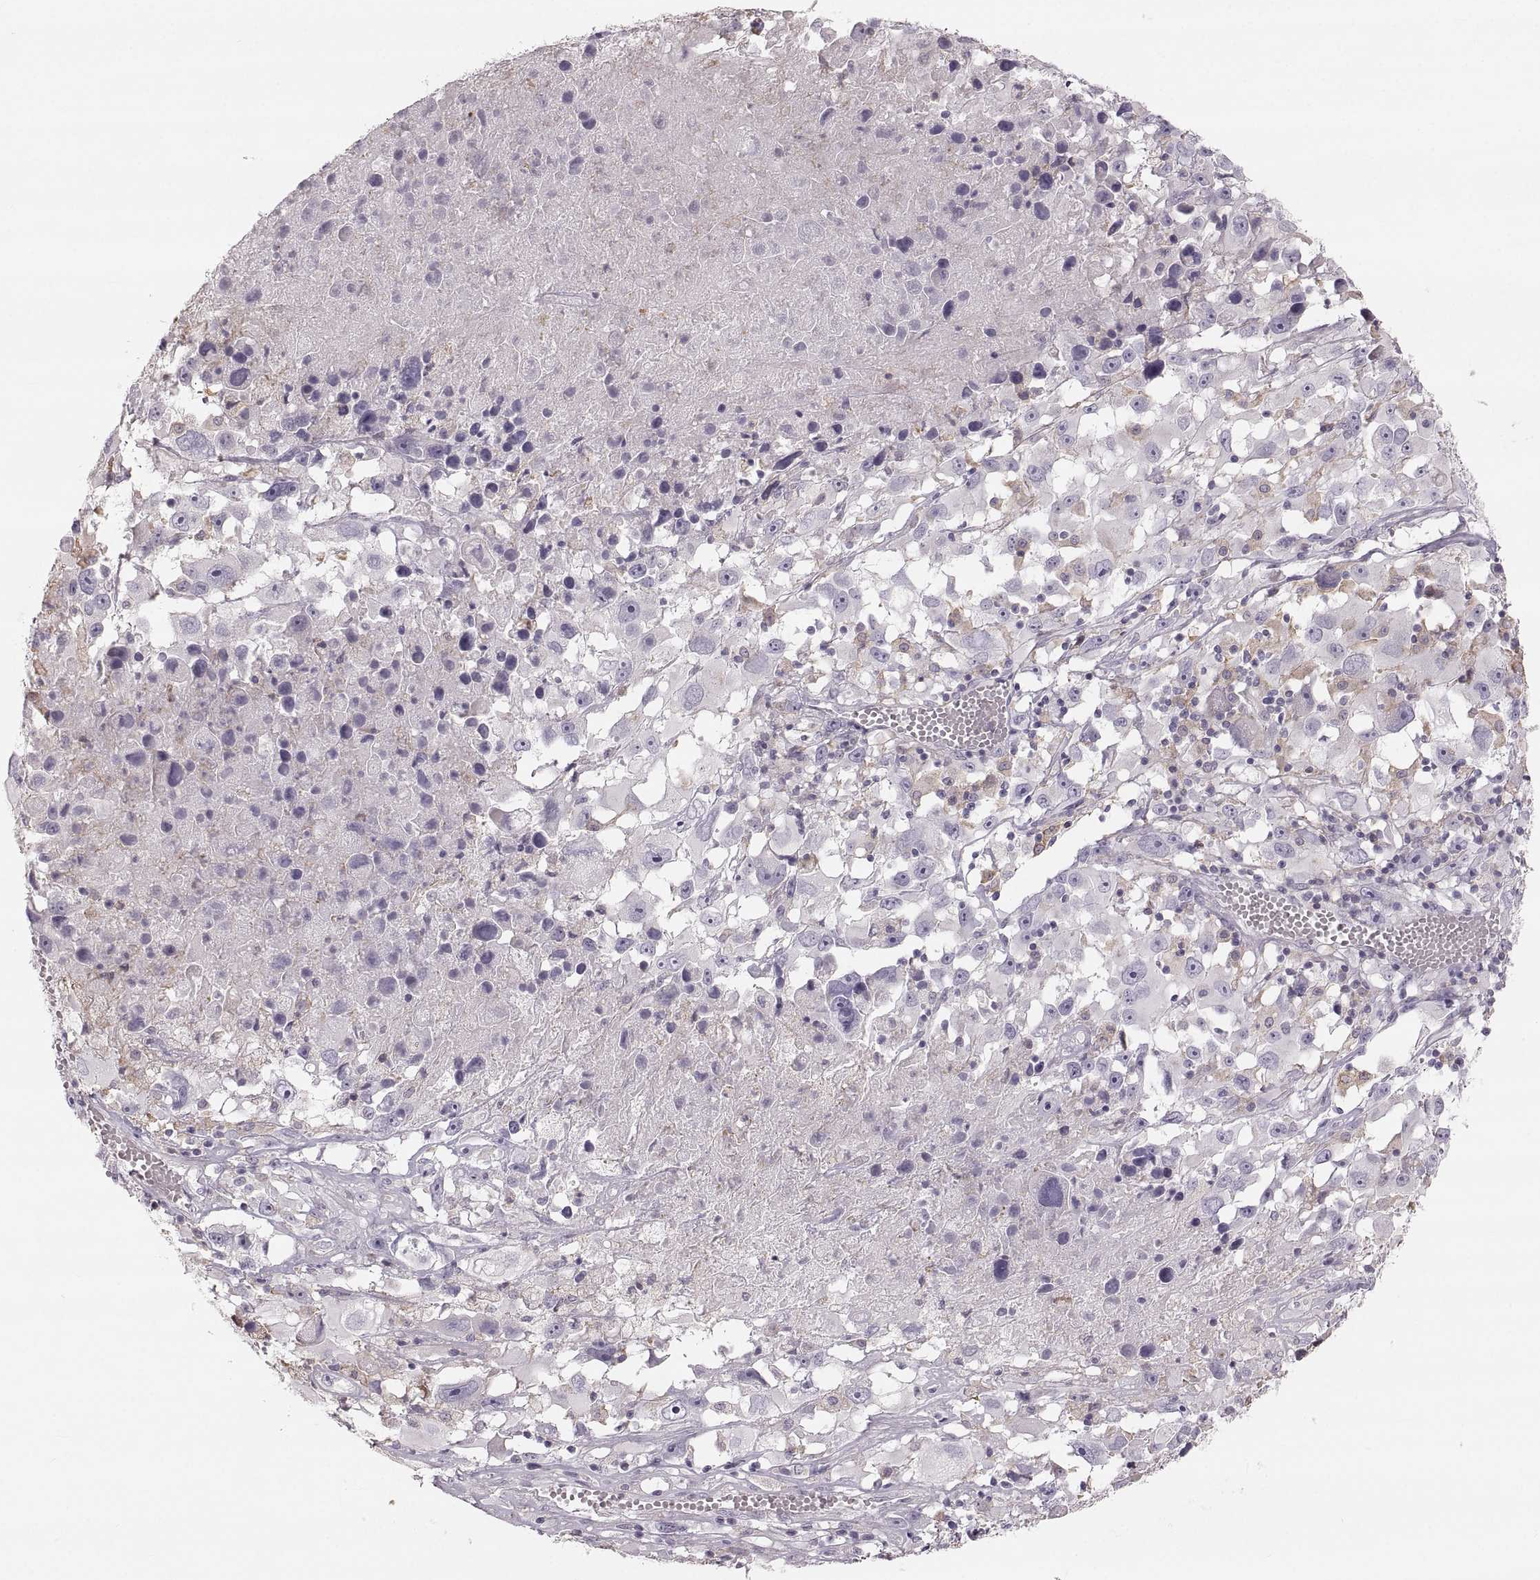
{"staining": {"intensity": "weak", "quantity": "<25%", "location": "cytoplasmic/membranous"}, "tissue": "melanoma", "cell_type": "Tumor cells", "image_type": "cancer", "snomed": [{"axis": "morphology", "description": "Malignant melanoma, Metastatic site"}, {"axis": "topography", "description": "Soft tissue"}], "caption": "Tumor cells show no significant staining in malignant melanoma (metastatic site). (DAB IHC visualized using brightfield microscopy, high magnification).", "gene": "RUNDC3A", "patient": {"sex": "male", "age": 50}}